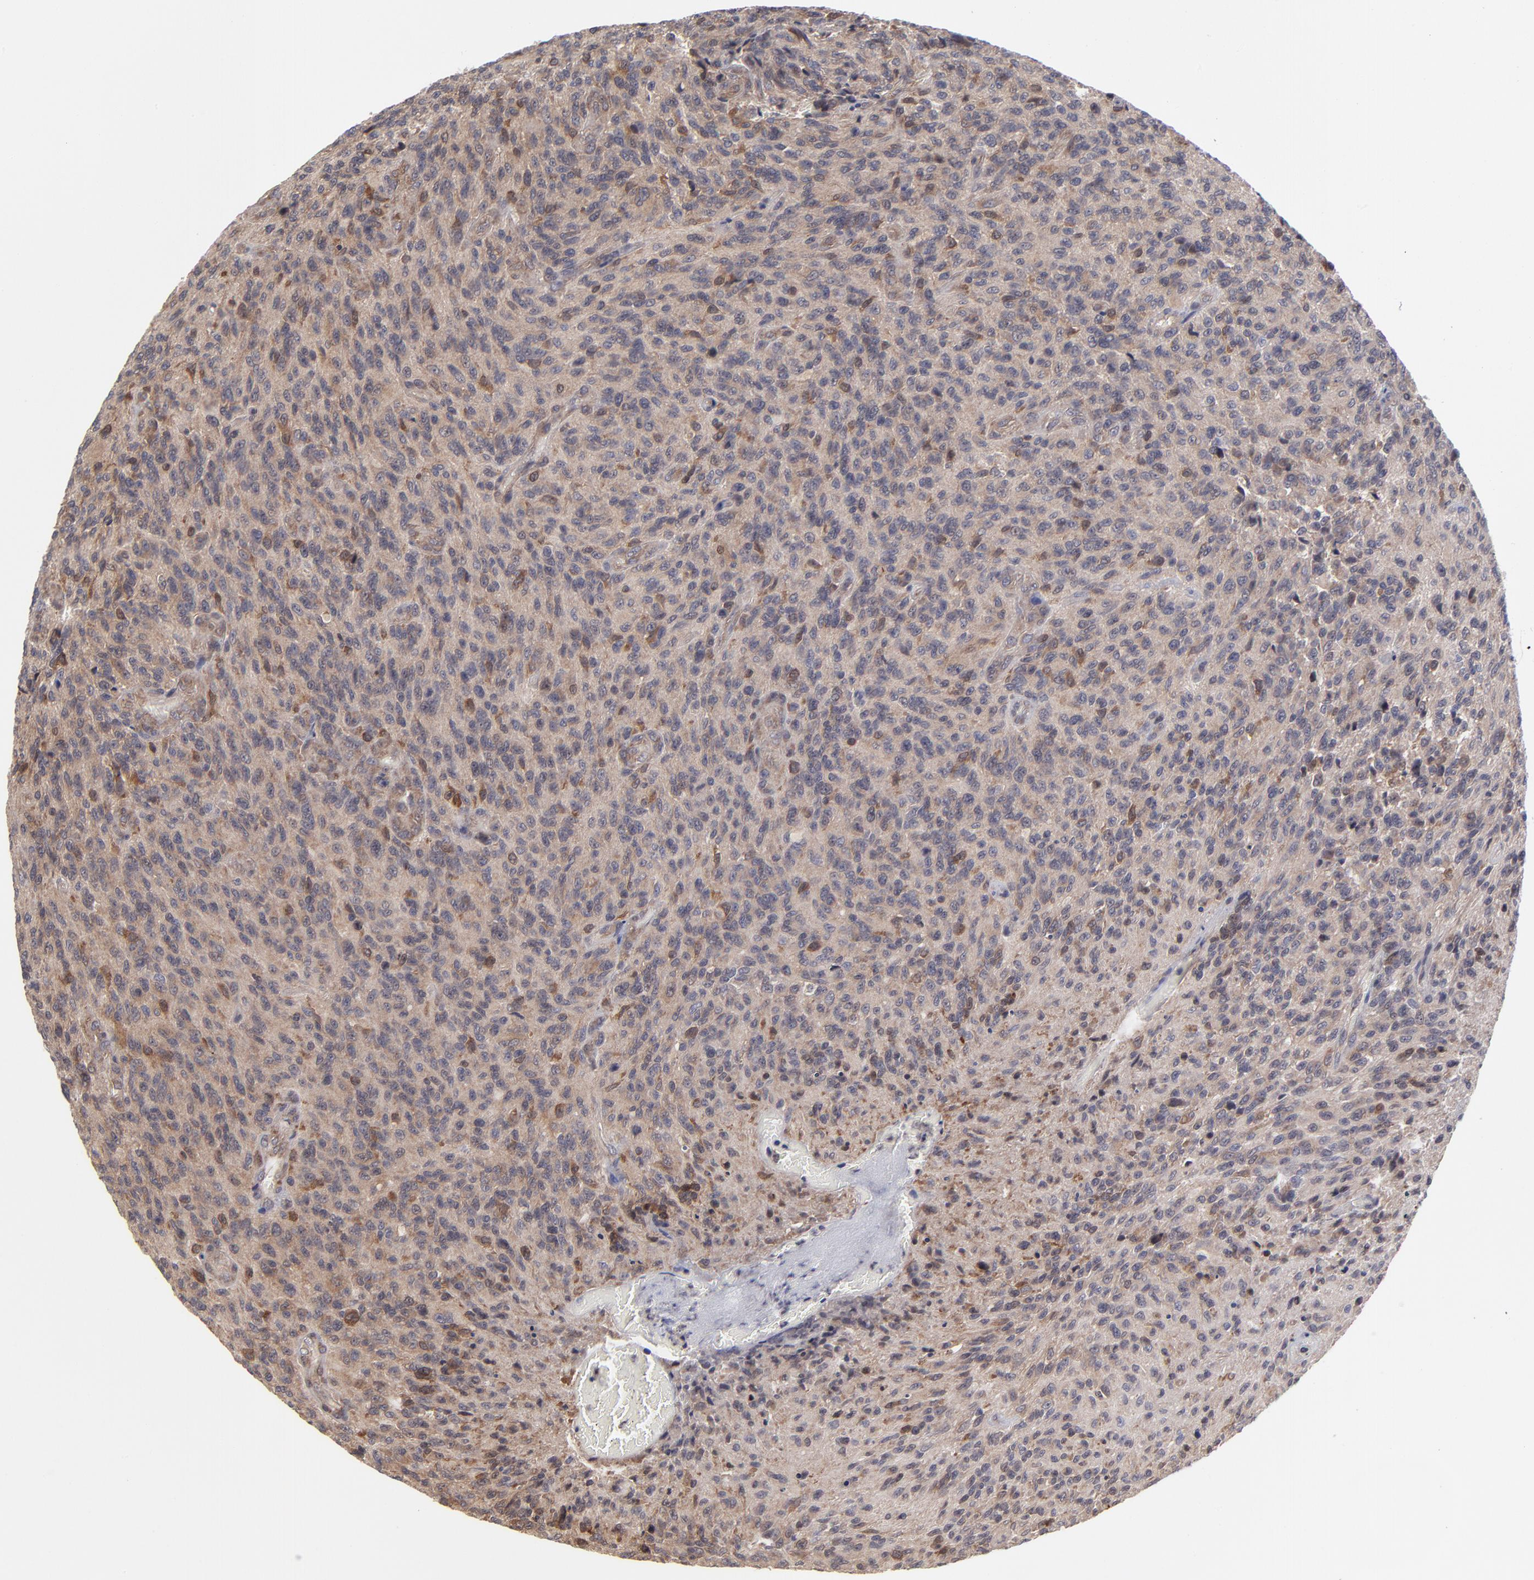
{"staining": {"intensity": "moderate", "quantity": ">75%", "location": "cytoplasmic/membranous"}, "tissue": "glioma", "cell_type": "Tumor cells", "image_type": "cancer", "snomed": [{"axis": "morphology", "description": "Normal tissue, NOS"}, {"axis": "morphology", "description": "Glioma, malignant, High grade"}, {"axis": "topography", "description": "Cerebral cortex"}], "caption": "Human glioma stained with a brown dye shows moderate cytoplasmic/membranous positive expression in about >75% of tumor cells.", "gene": "UBE2L6", "patient": {"sex": "male", "age": 56}}